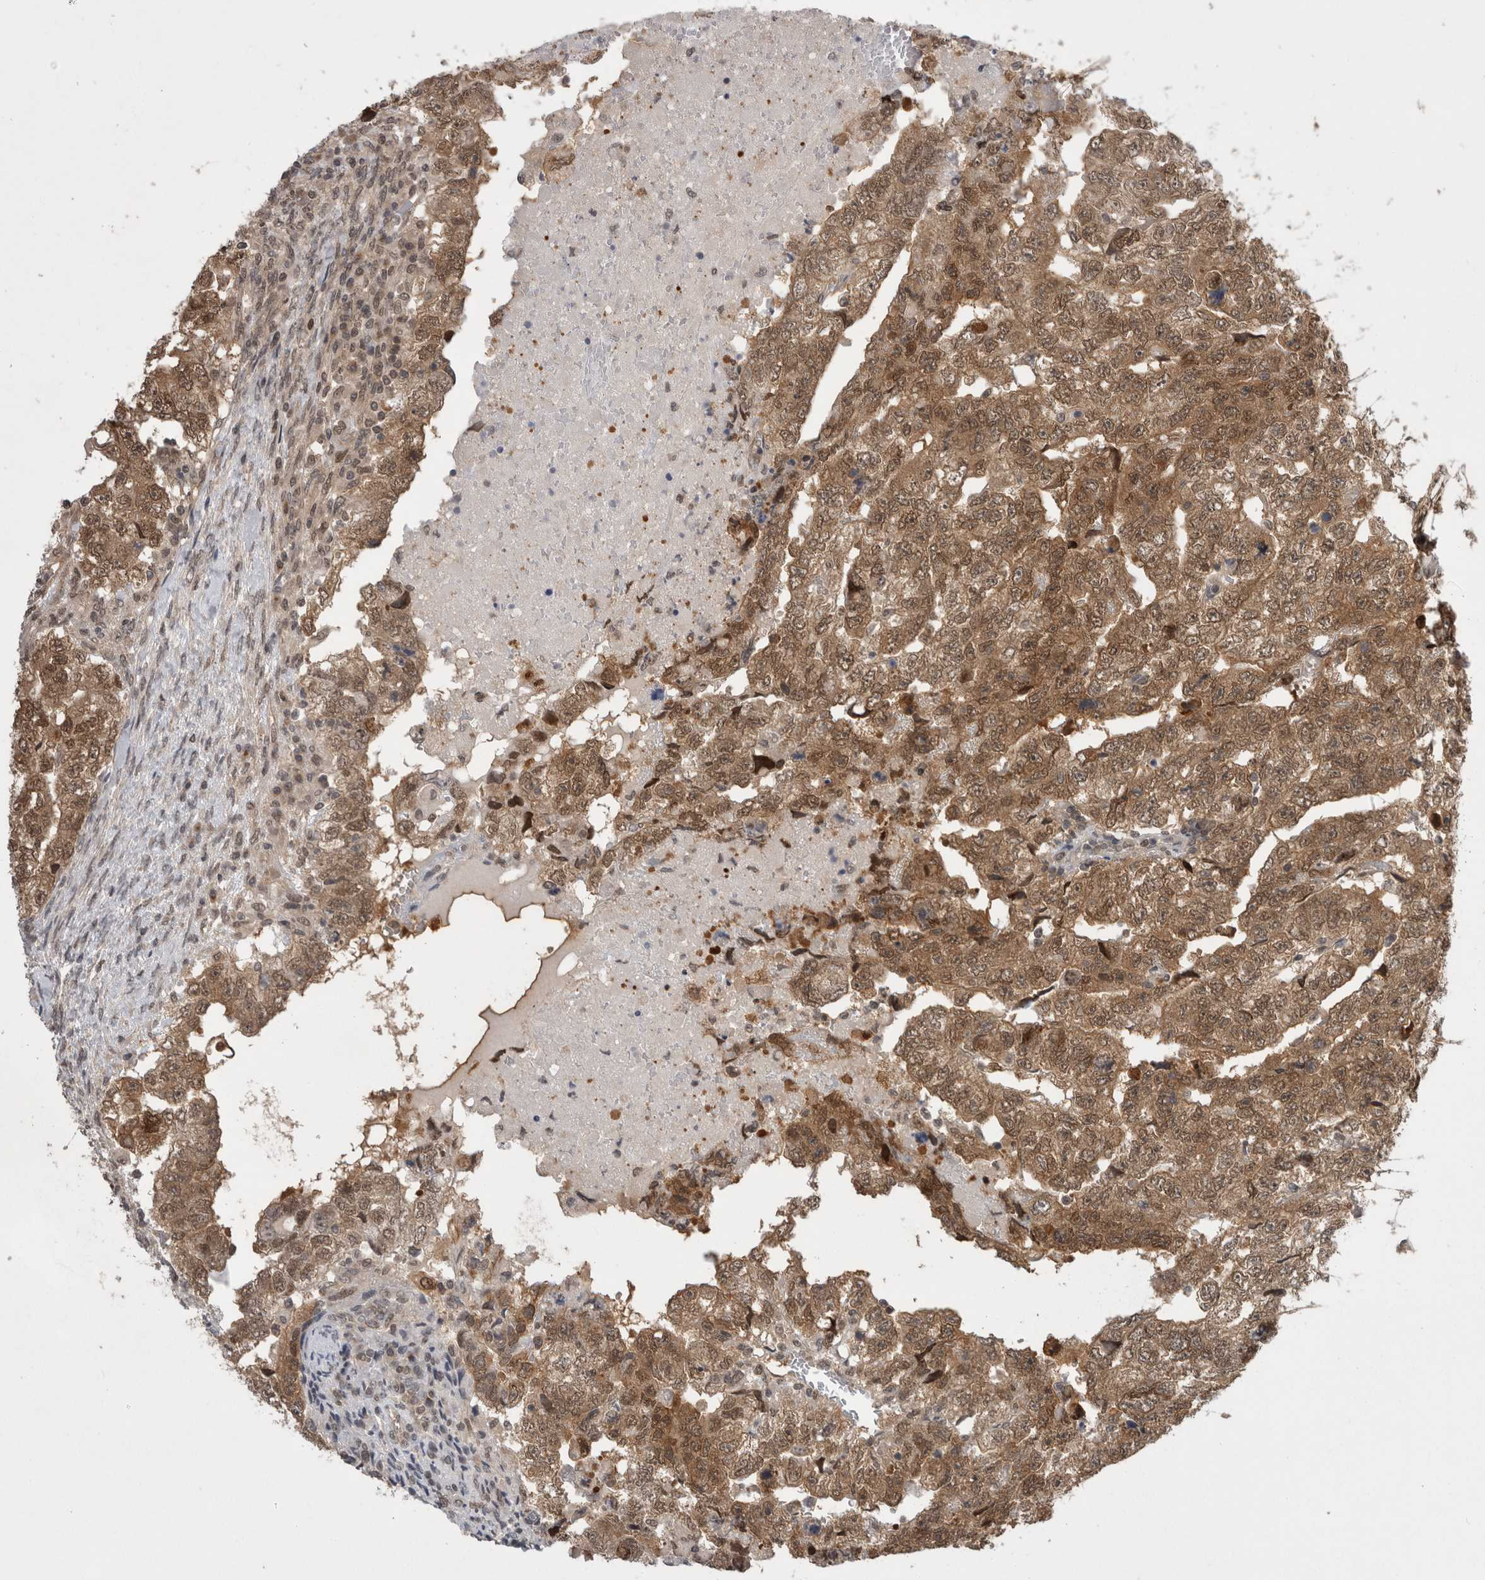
{"staining": {"intensity": "moderate", "quantity": ">75%", "location": "cytoplasmic/membranous,nuclear"}, "tissue": "testis cancer", "cell_type": "Tumor cells", "image_type": "cancer", "snomed": [{"axis": "morphology", "description": "Carcinoma, Embryonal, NOS"}, {"axis": "topography", "description": "Testis"}], "caption": "Moderate cytoplasmic/membranous and nuclear expression for a protein is appreciated in about >75% of tumor cells of testis cancer (embryonal carcinoma) using IHC.", "gene": "ZNF341", "patient": {"sex": "male", "age": 36}}